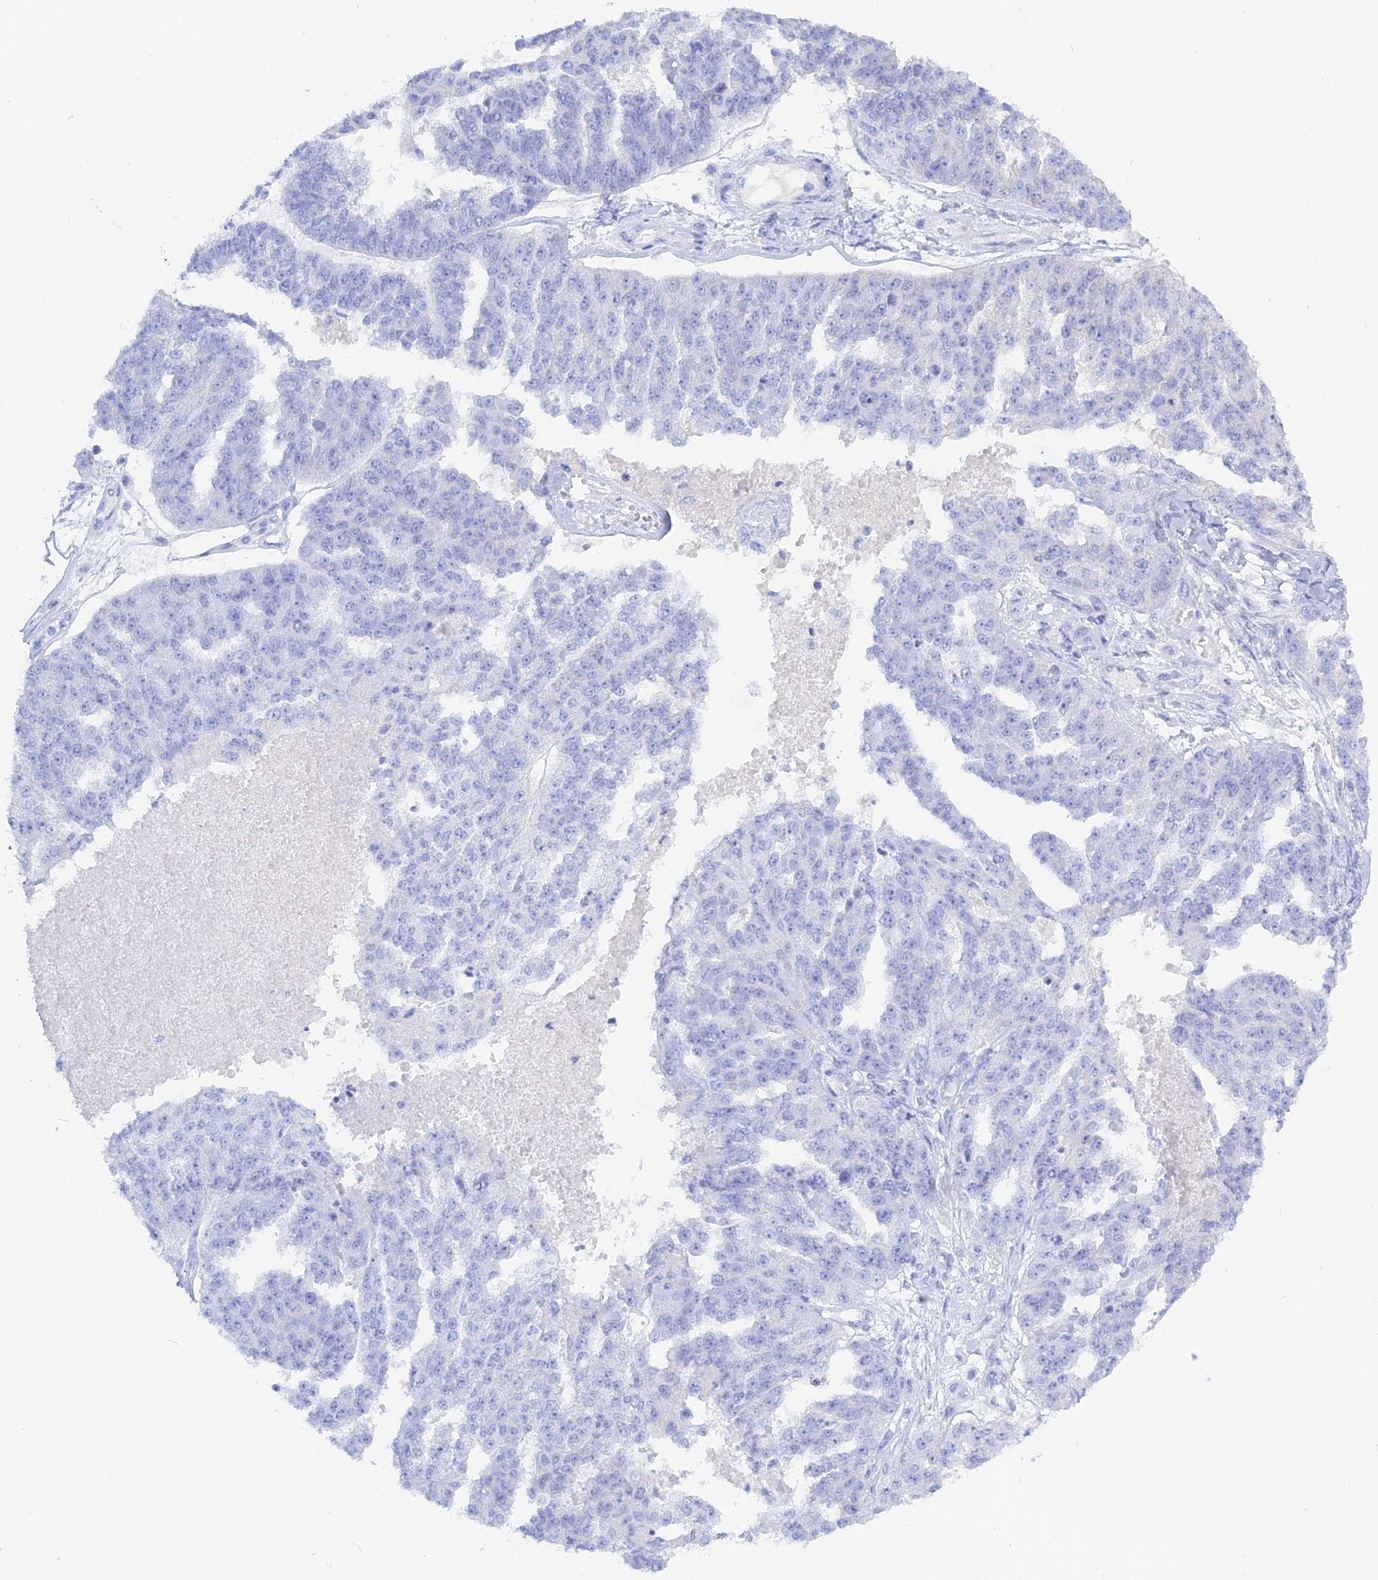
{"staining": {"intensity": "negative", "quantity": "none", "location": "none"}, "tissue": "ovarian cancer", "cell_type": "Tumor cells", "image_type": "cancer", "snomed": [{"axis": "morphology", "description": "Cystadenocarcinoma, serous, NOS"}, {"axis": "topography", "description": "Ovary"}], "caption": "Immunohistochemical staining of serous cystadenocarcinoma (ovarian) displays no significant expression in tumor cells. Brightfield microscopy of IHC stained with DAB (3,3'-diaminobenzidine) (brown) and hematoxylin (blue), captured at high magnification.", "gene": "ADGRA1", "patient": {"sex": "female", "age": 58}}